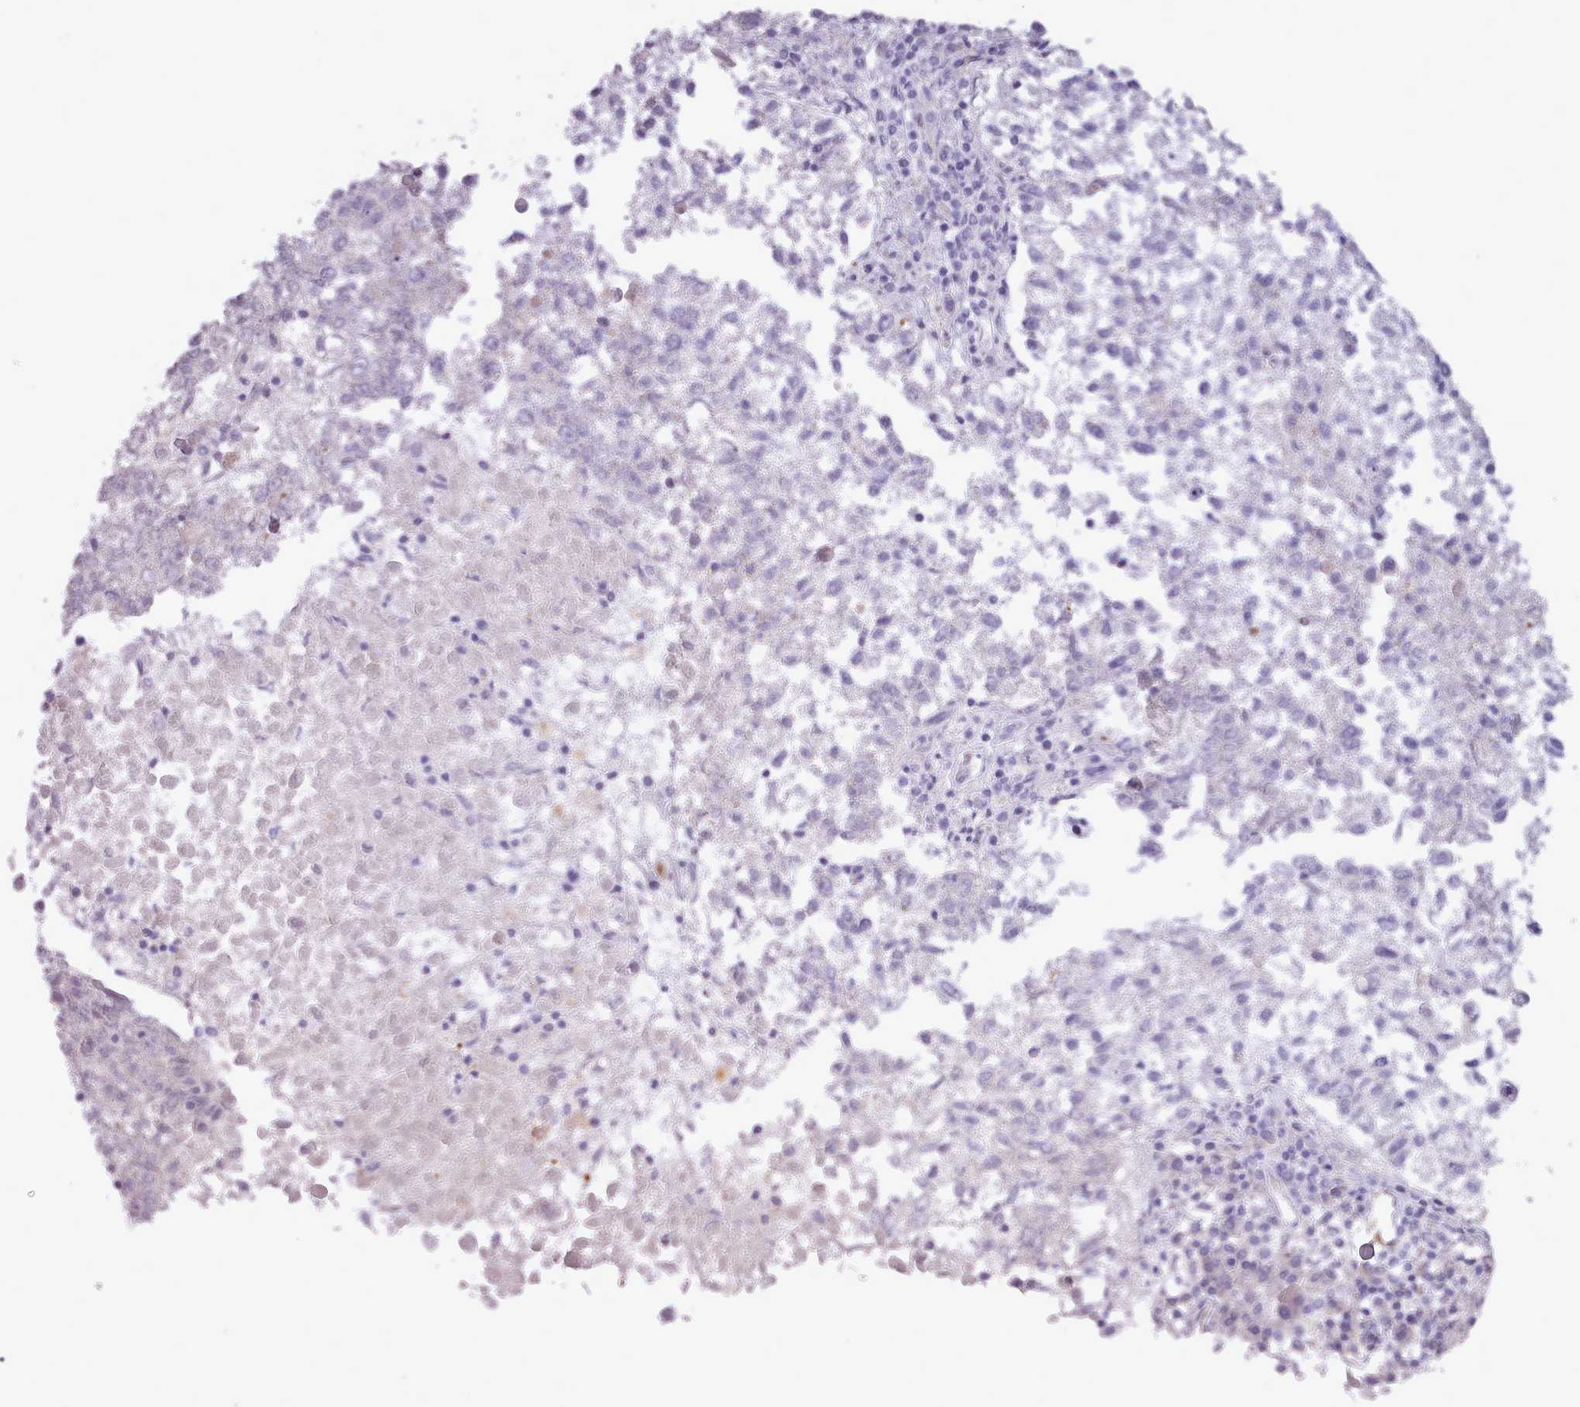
{"staining": {"intensity": "negative", "quantity": "none", "location": "none"}, "tissue": "lung cancer", "cell_type": "Tumor cells", "image_type": "cancer", "snomed": [{"axis": "morphology", "description": "Squamous cell carcinoma, NOS"}, {"axis": "topography", "description": "Lung"}], "caption": "The immunohistochemistry (IHC) histopathology image has no significant expression in tumor cells of lung cancer tissue.", "gene": "ATRAID", "patient": {"sex": "male", "age": 73}}